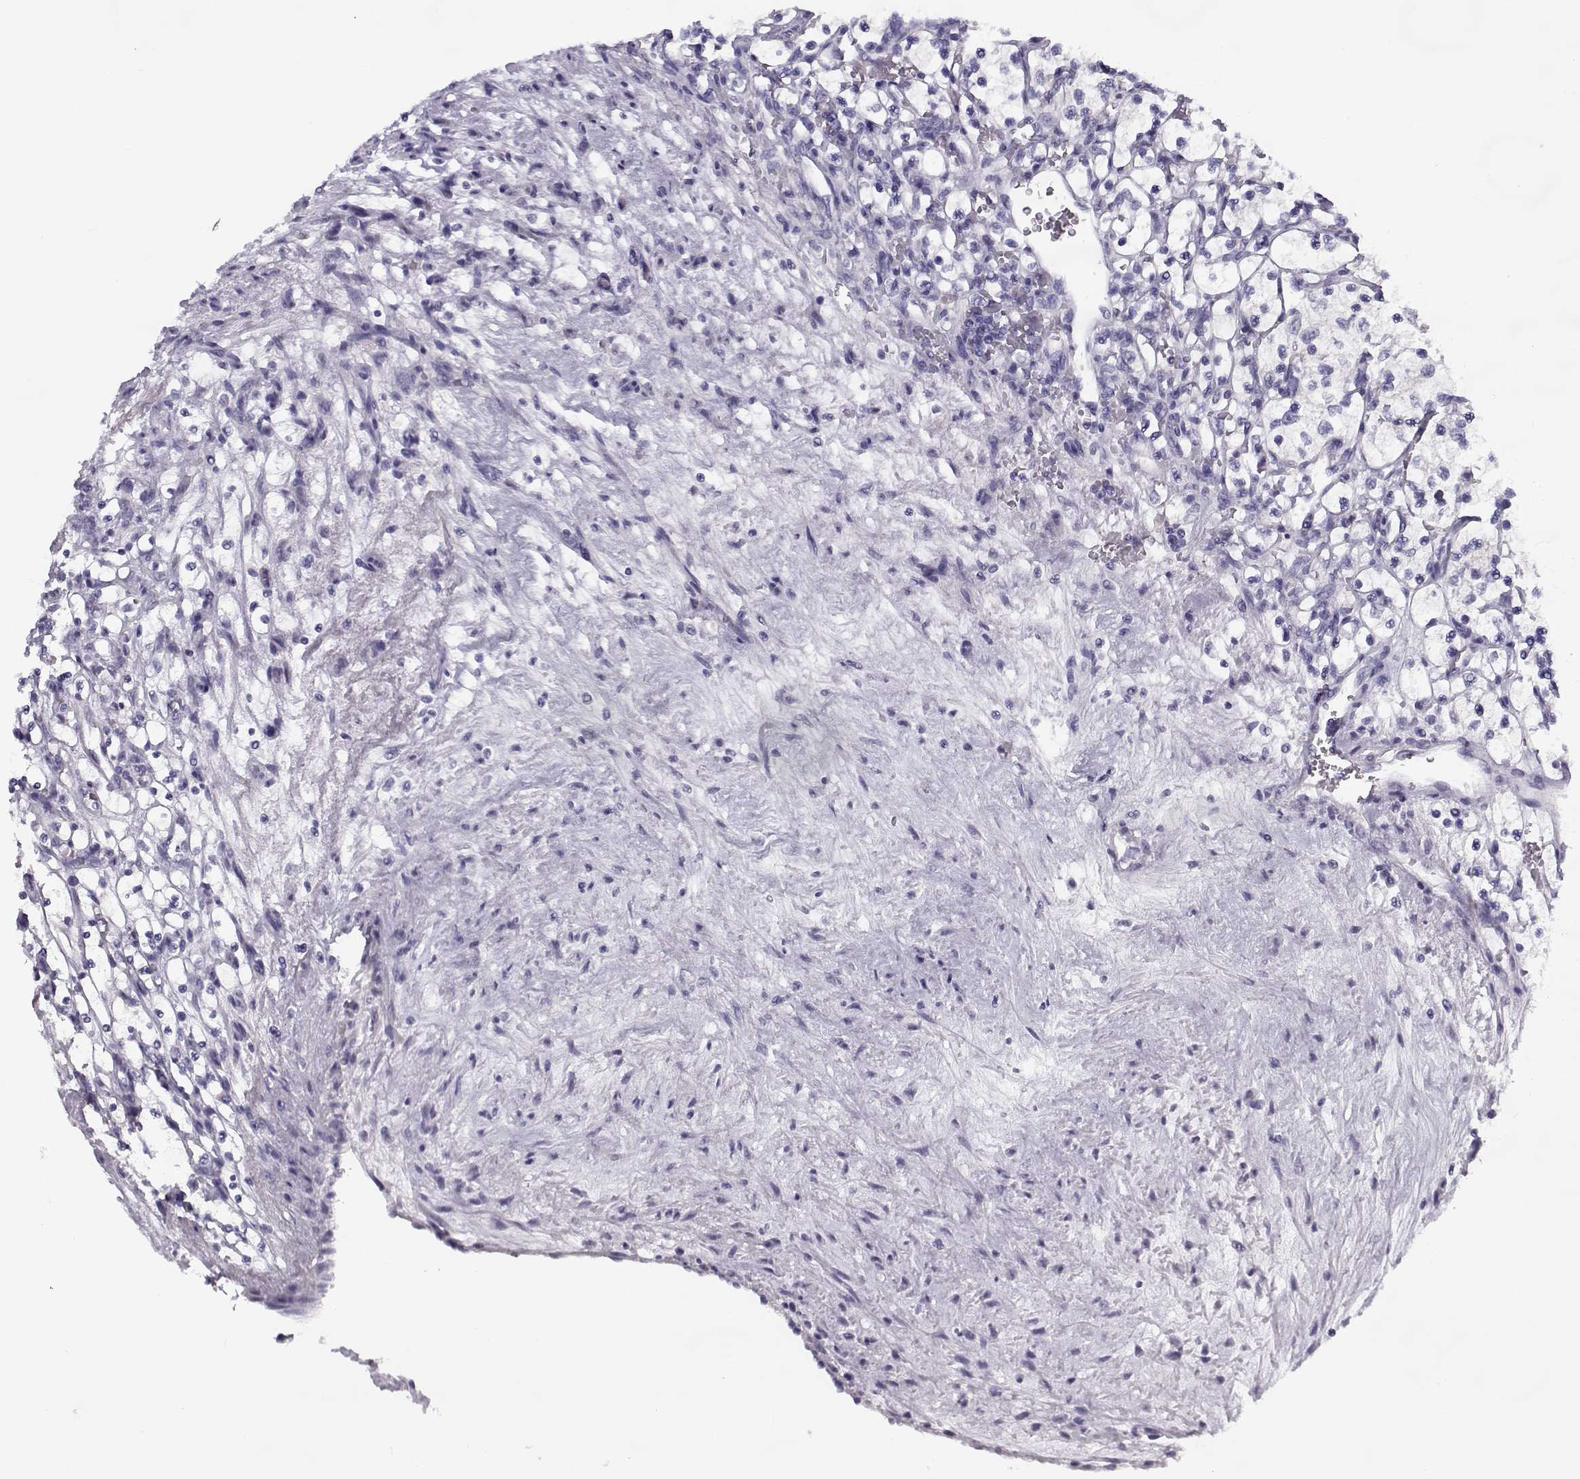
{"staining": {"intensity": "negative", "quantity": "none", "location": "none"}, "tissue": "renal cancer", "cell_type": "Tumor cells", "image_type": "cancer", "snomed": [{"axis": "morphology", "description": "Adenocarcinoma, NOS"}, {"axis": "topography", "description": "Kidney"}], "caption": "Tumor cells are negative for protein expression in human renal cancer (adenocarcinoma).", "gene": "CREB3L3", "patient": {"sex": "female", "age": 69}}